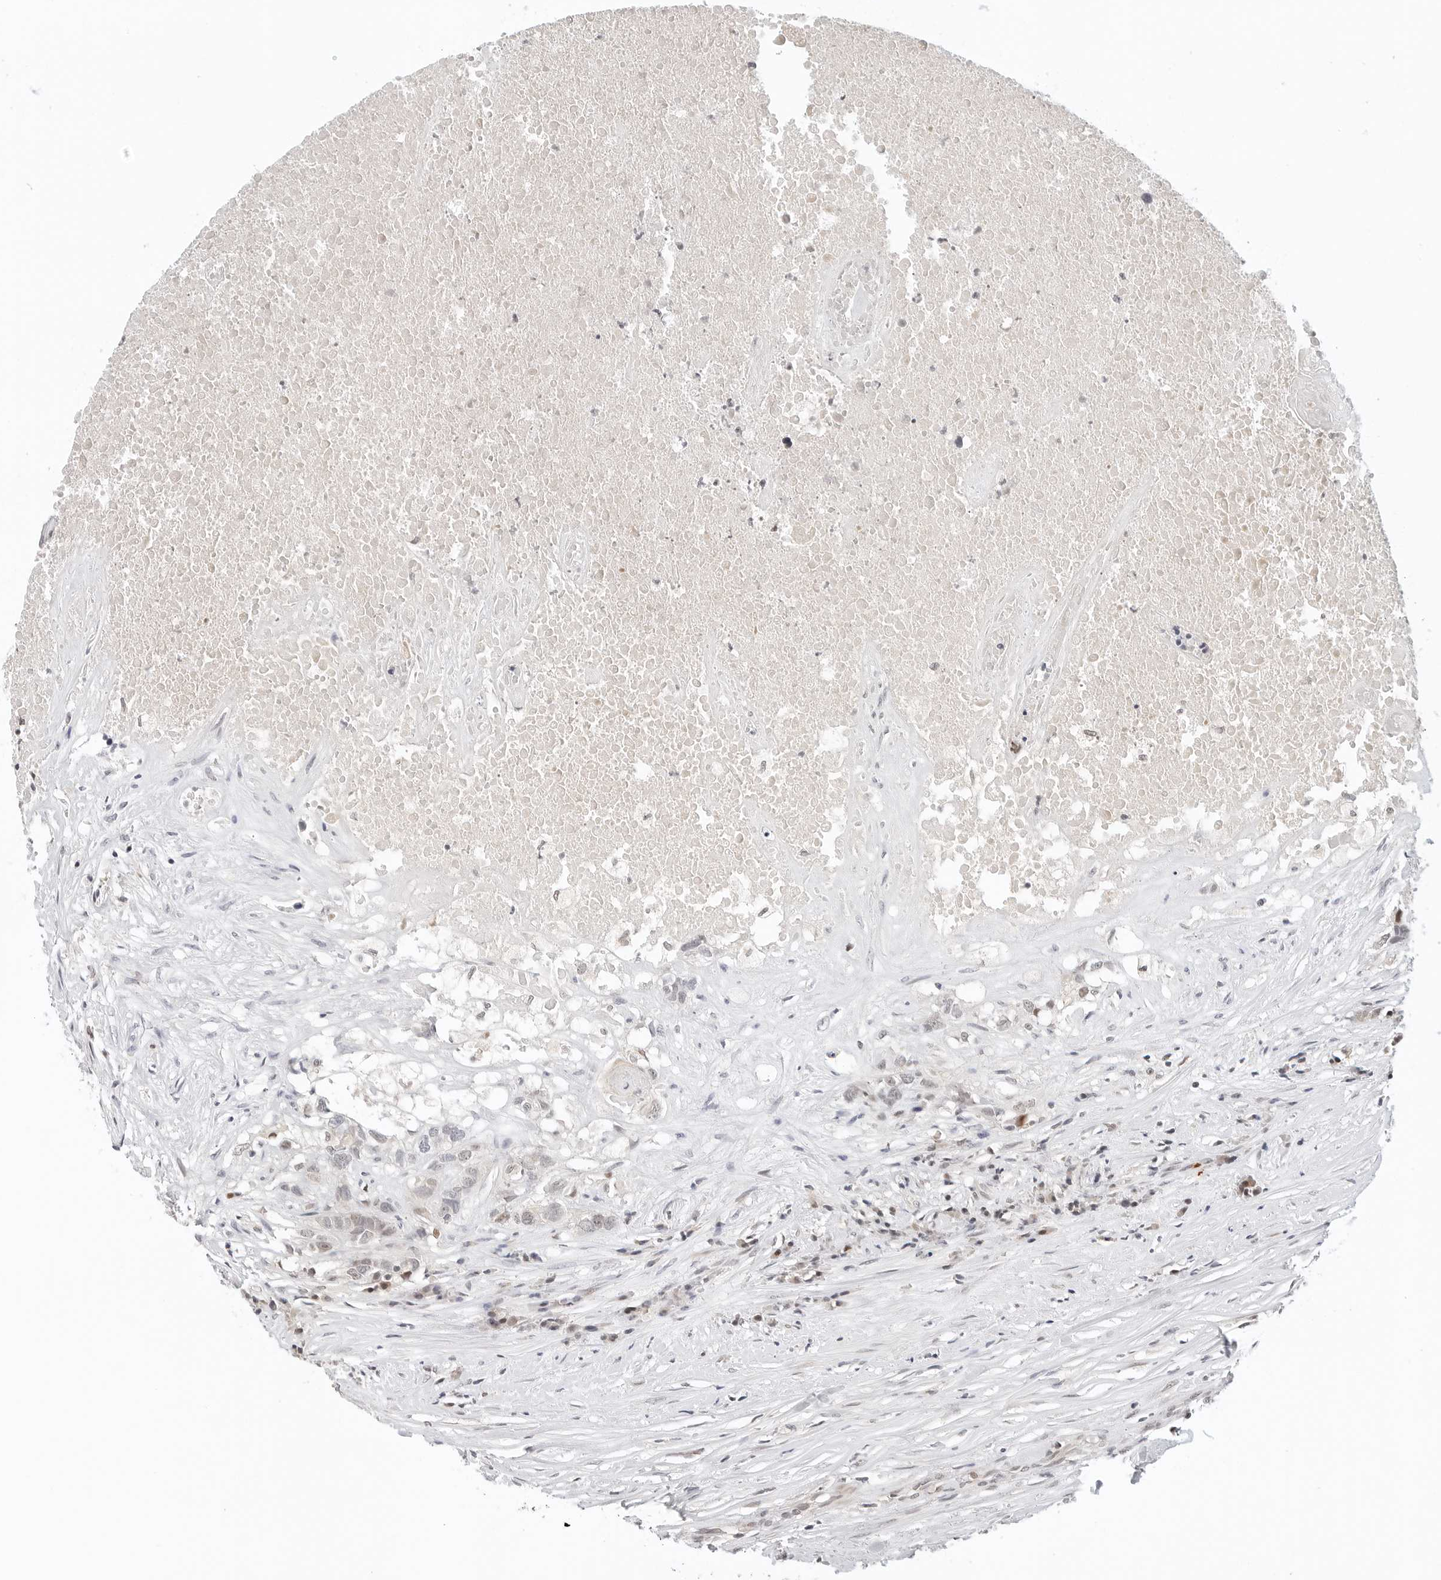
{"staining": {"intensity": "weak", "quantity": "<25%", "location": "nuclear"}, "tissue": "head and neck cancer", "cell_type": "Tumor cells", "image_type": "cancer", "snomed": [{"axis": "morphology", "description": "Squamous cell carcinoma, NOS"}, {"axis": "topography", "description": "Head-Neck"}], "caption": "Tumor cells are negative for protein expression in human head and neck cancer (squamous cell carcinoma).", "gene": "TSEN2", "patient": {"sex": "male", "age": 66}}